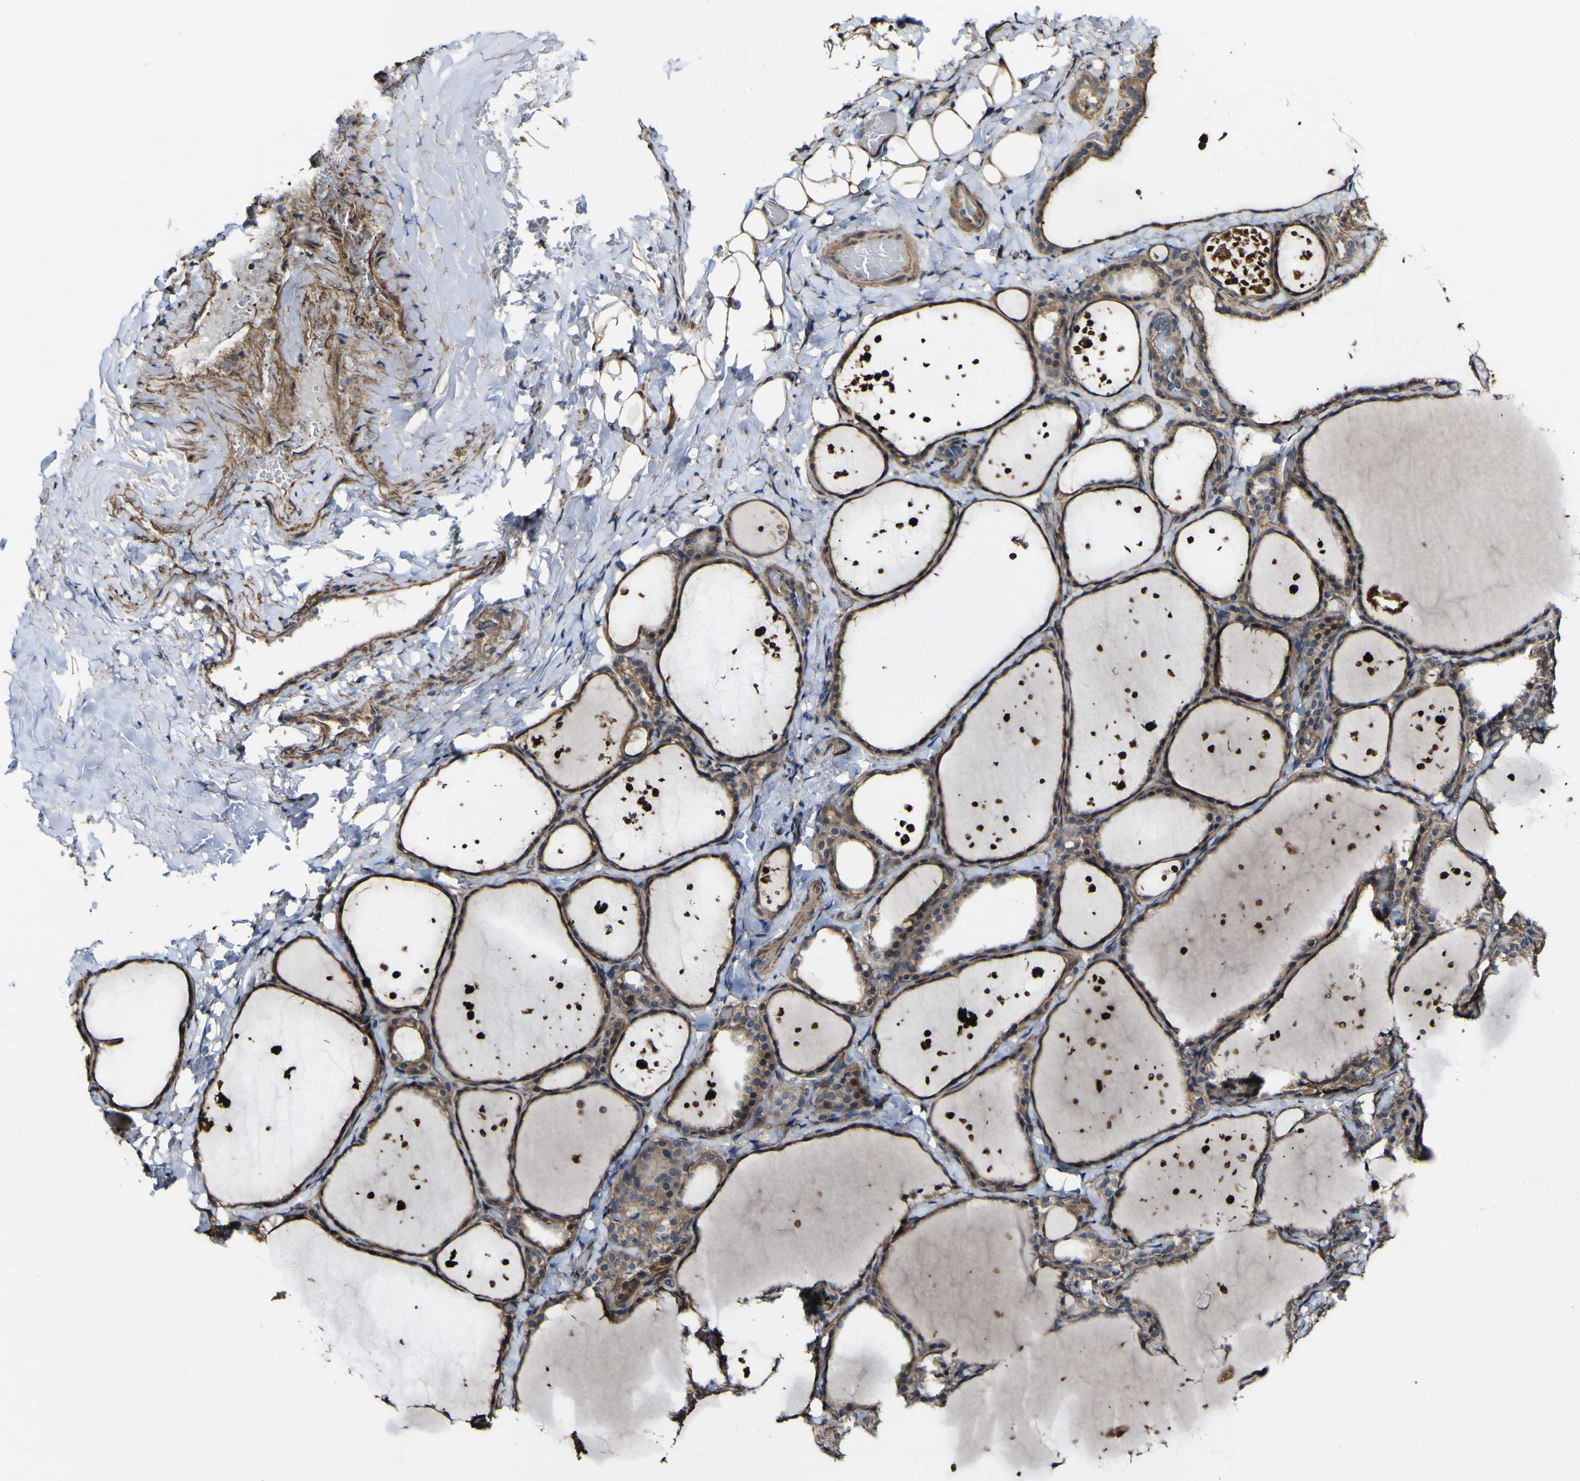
{"staining": {"intensity": "moderate", "quantity": ">75%", "location": "cytoplasmic/membranous"}, "tissue": "thyroid gland", "cell_type": "Glandular cells", "image_type": "normal", "snomed": [{"axis": "morphology", "description": "Normal tissue, NOS"}, {"axis": "topography", "description": "Thyroid gland"}], "caption": "Immunohistochemical staining of normal thyroid gland reveals moderate cytoplasmic/membranous protein staining in approximately >75% of glandular cells.", "gene": "NAALADL2", "patient": {"sex": "female", "age": 44}}